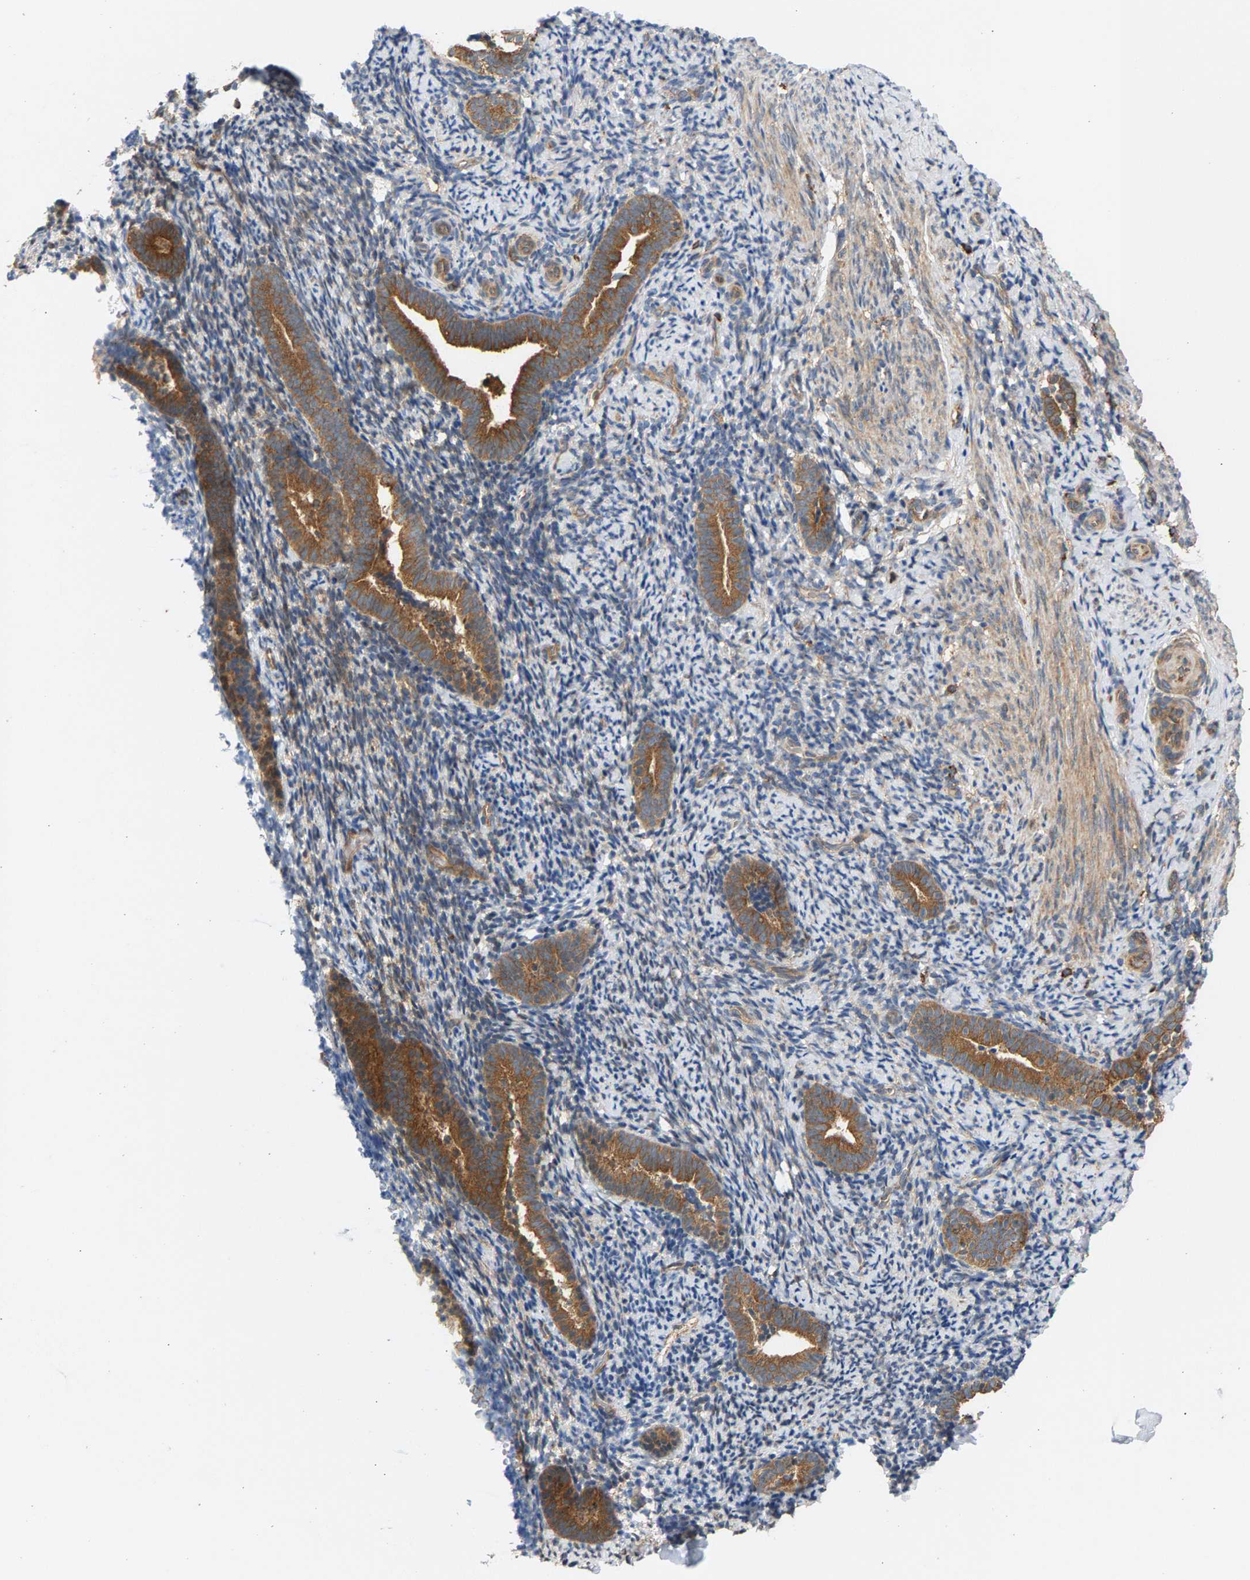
{"staining": {"intensity": "moderate", "quantity": "25%-75%", "location": "cytoplasmic/membranous"}, "tissue": "endometrium", "cell_type": "Cells in endometrial stroma", "image_type": "normal", "snomed": [{"axis": "morphology", "description": "Normal tissue, NOS"}, {"axis": "topography", "description": "Endometrium"}], "caption": "Endometrium stained for a protein (brown) demonstrates moderate cytoplasmic/membranous positive expression in approximately 25%-75% of cells in endometrial stroma.", "gene": "MAP2K5", "patient": {"sex": "female", "age": 51}}